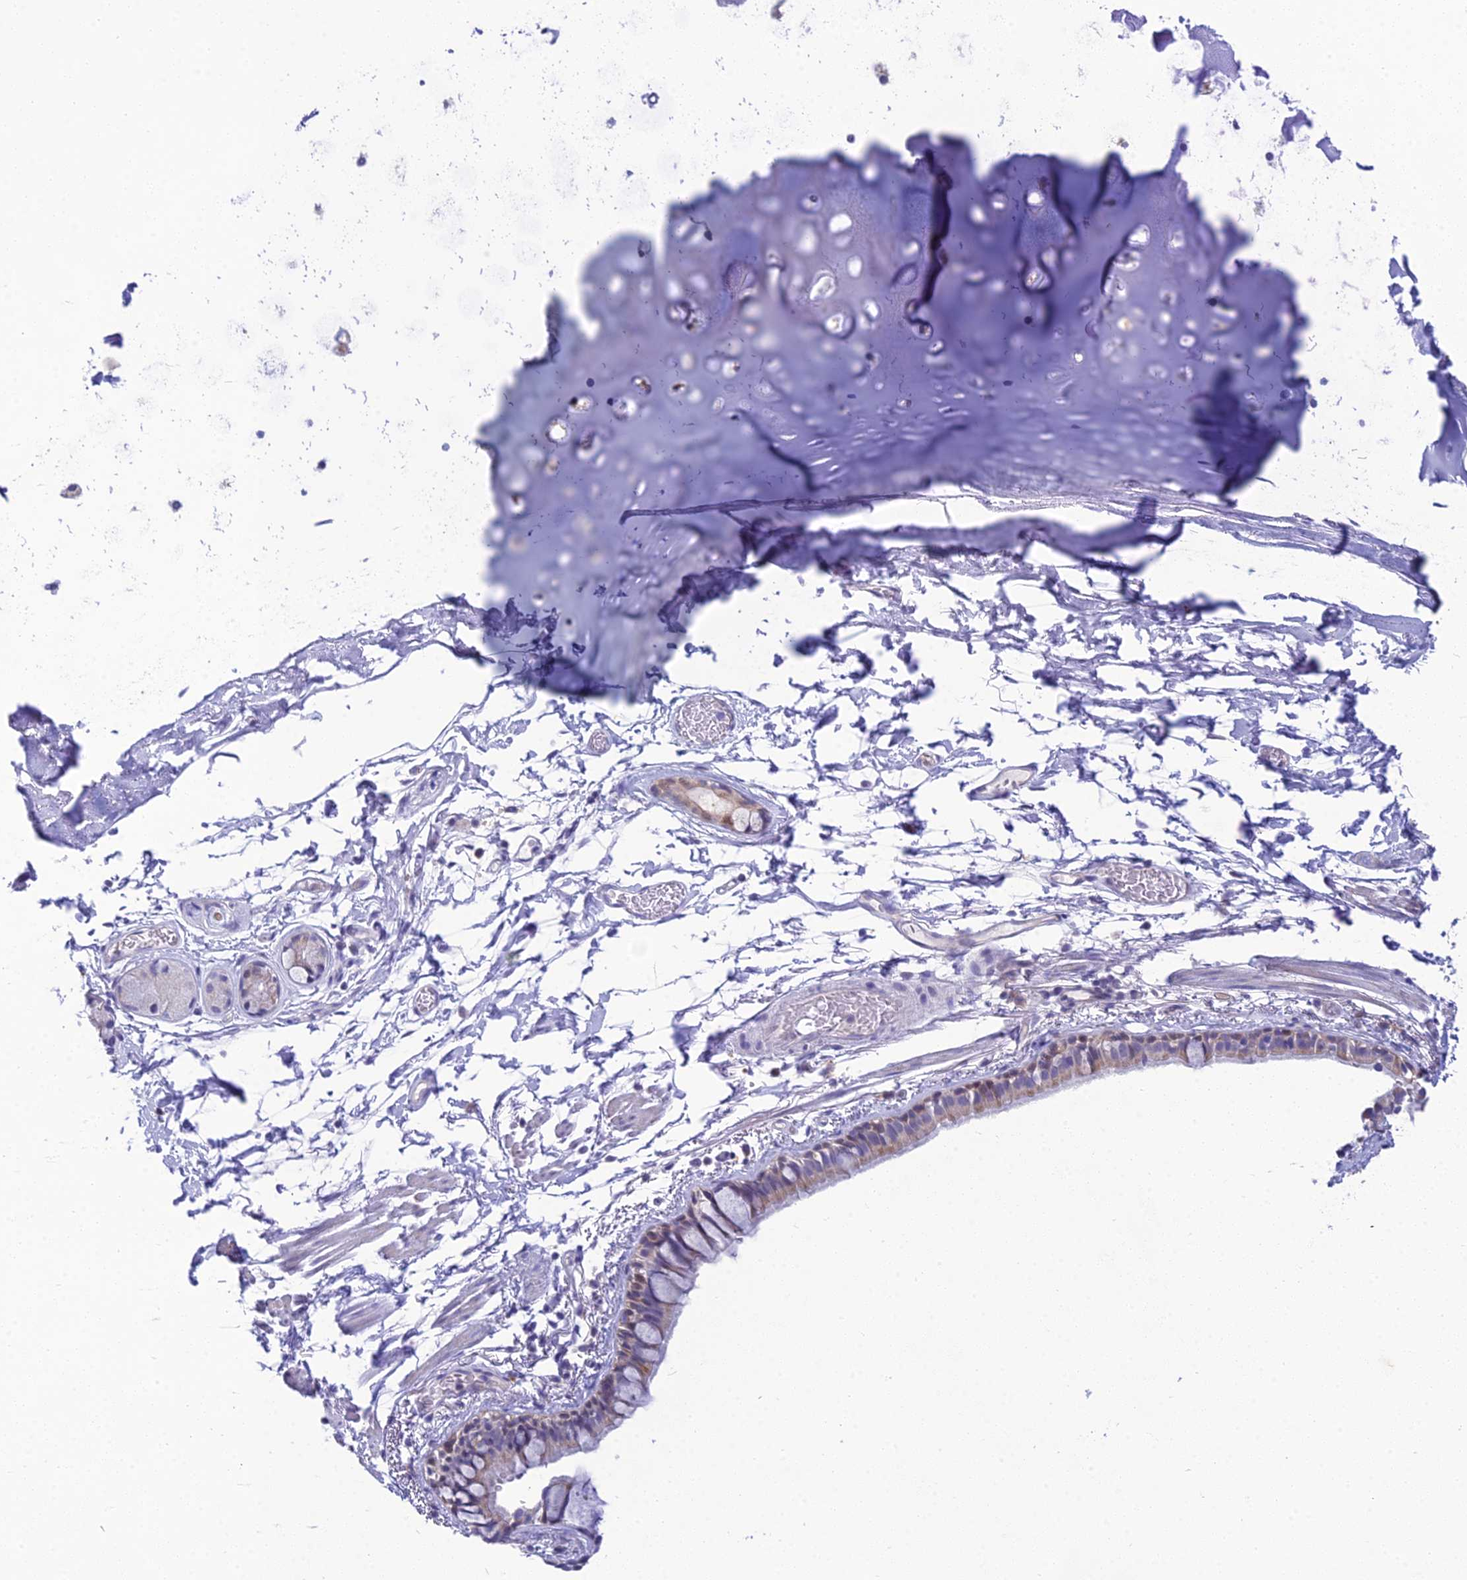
{"staining": {"intensity": "moderate", "quantity": "<25%", "location": "nuclear"}, "tissue": "bronchus", "cell_type": "Respiratory epithelial cells", "image_type": "normal", "snomed": [{"axis": "morphology", "description": "Normal tissue, NOS"}, {"axis": "topography", "description": "Cartilage tissue"}], "caption": "A brown stain labels moderate nuclear staining of a protein in respiratory epithelial cells of normal bronchus.", "gene": "ZMIZ1", "patient": {"sex": "male", "age": 63}}